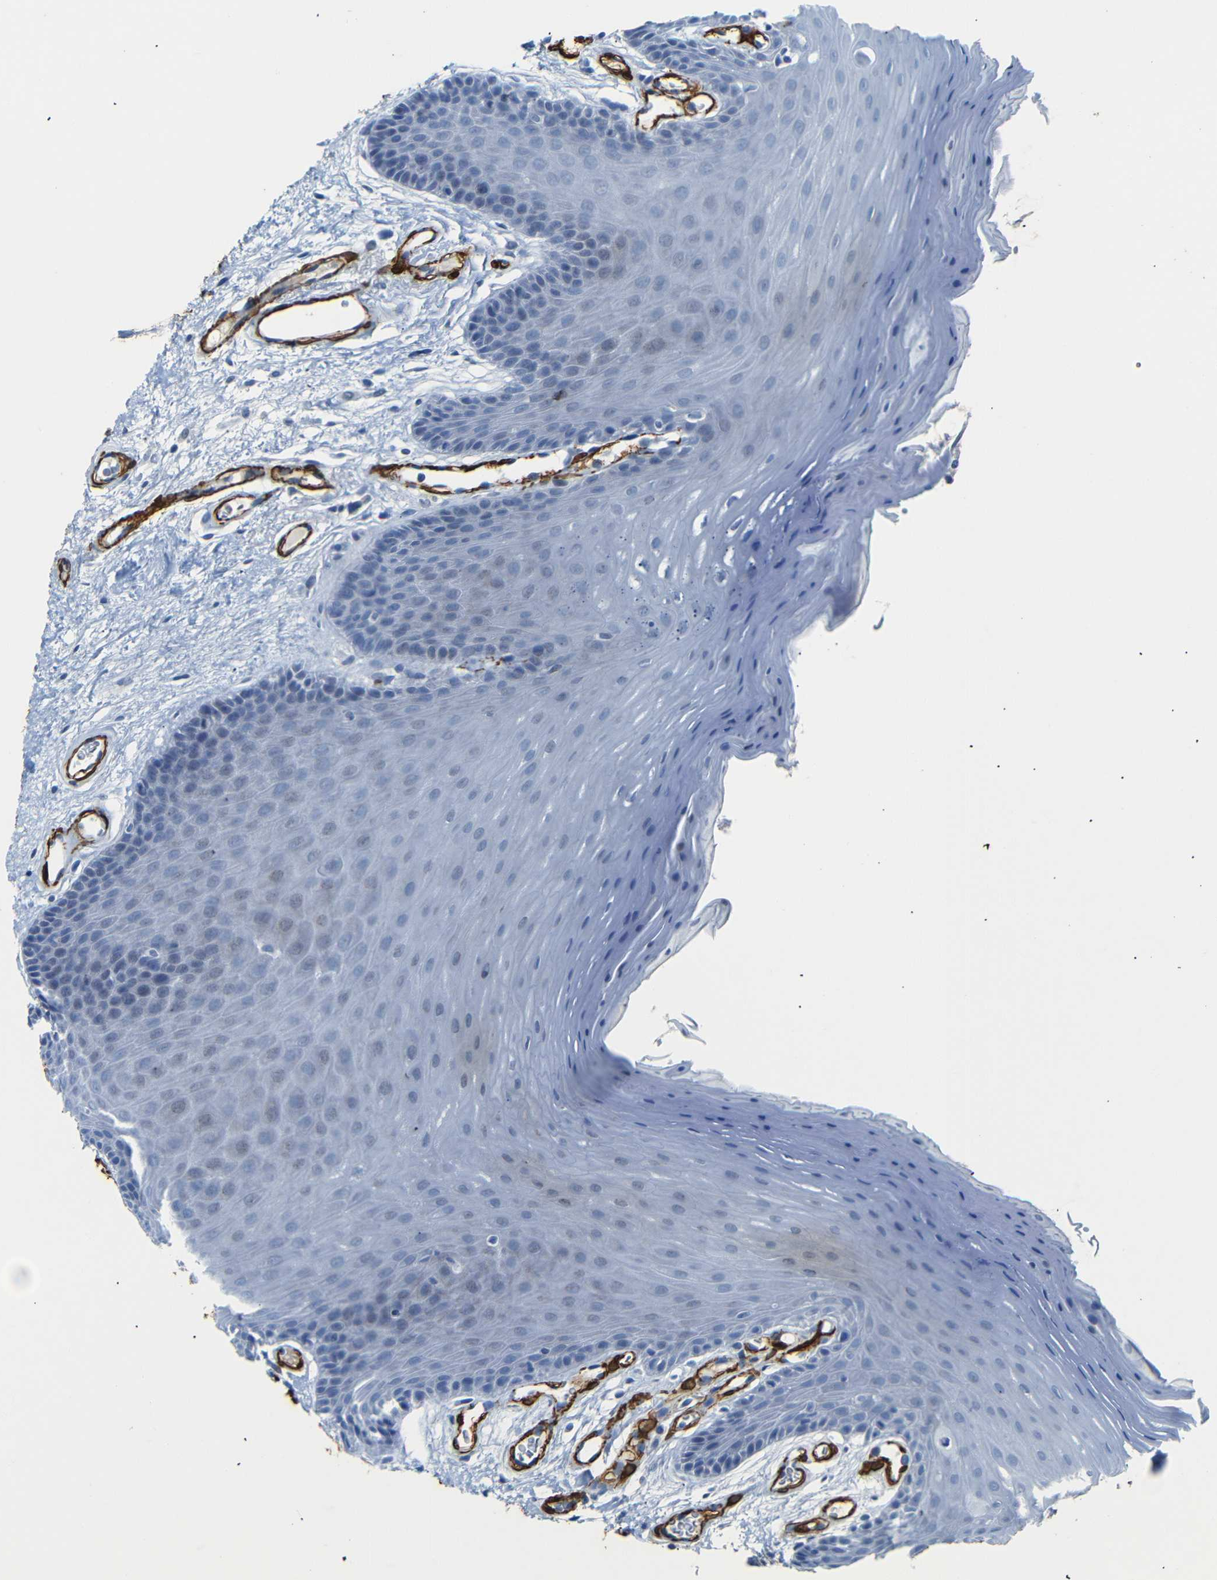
{"staining": {"intensity": "negative", "quantity": "none", "location": "none"}, "tissue": "oral mucosa", "cell_type": "Squamous epithelial cells", "image_type": "normal", "snomed": [{"axis": "morphology", "description": "Normal tissue, NOS"}, {"axis": "morphology", "description": "Squamous cell carcinoma, NOS"}, {"axis": "topography", "description": "Skeletal muscle"}, {"axis": "topography", "description": "Adipose tissue"}, {"axis": "topography", "description": "Vascular tissue"}, {"axis": "topography", "description": "Oral tissue"}, {"axis": "topography", "description": "Peripheral nerve tissue"}, {"axis": "topography", "description": "Head-Neck"}], "caption": "Immunohistochemistry image of benign oral mucosa: human oral mucosa stained with DAB displays no significant protein positivity in squamous epithelial cells. Brightfield microscopy of IHC stained with DAB (brown) and hematoxylin (blue), captured at high magnification.", "gene": "ACTA2", "patient": {"sex": "male", "age": 71}}